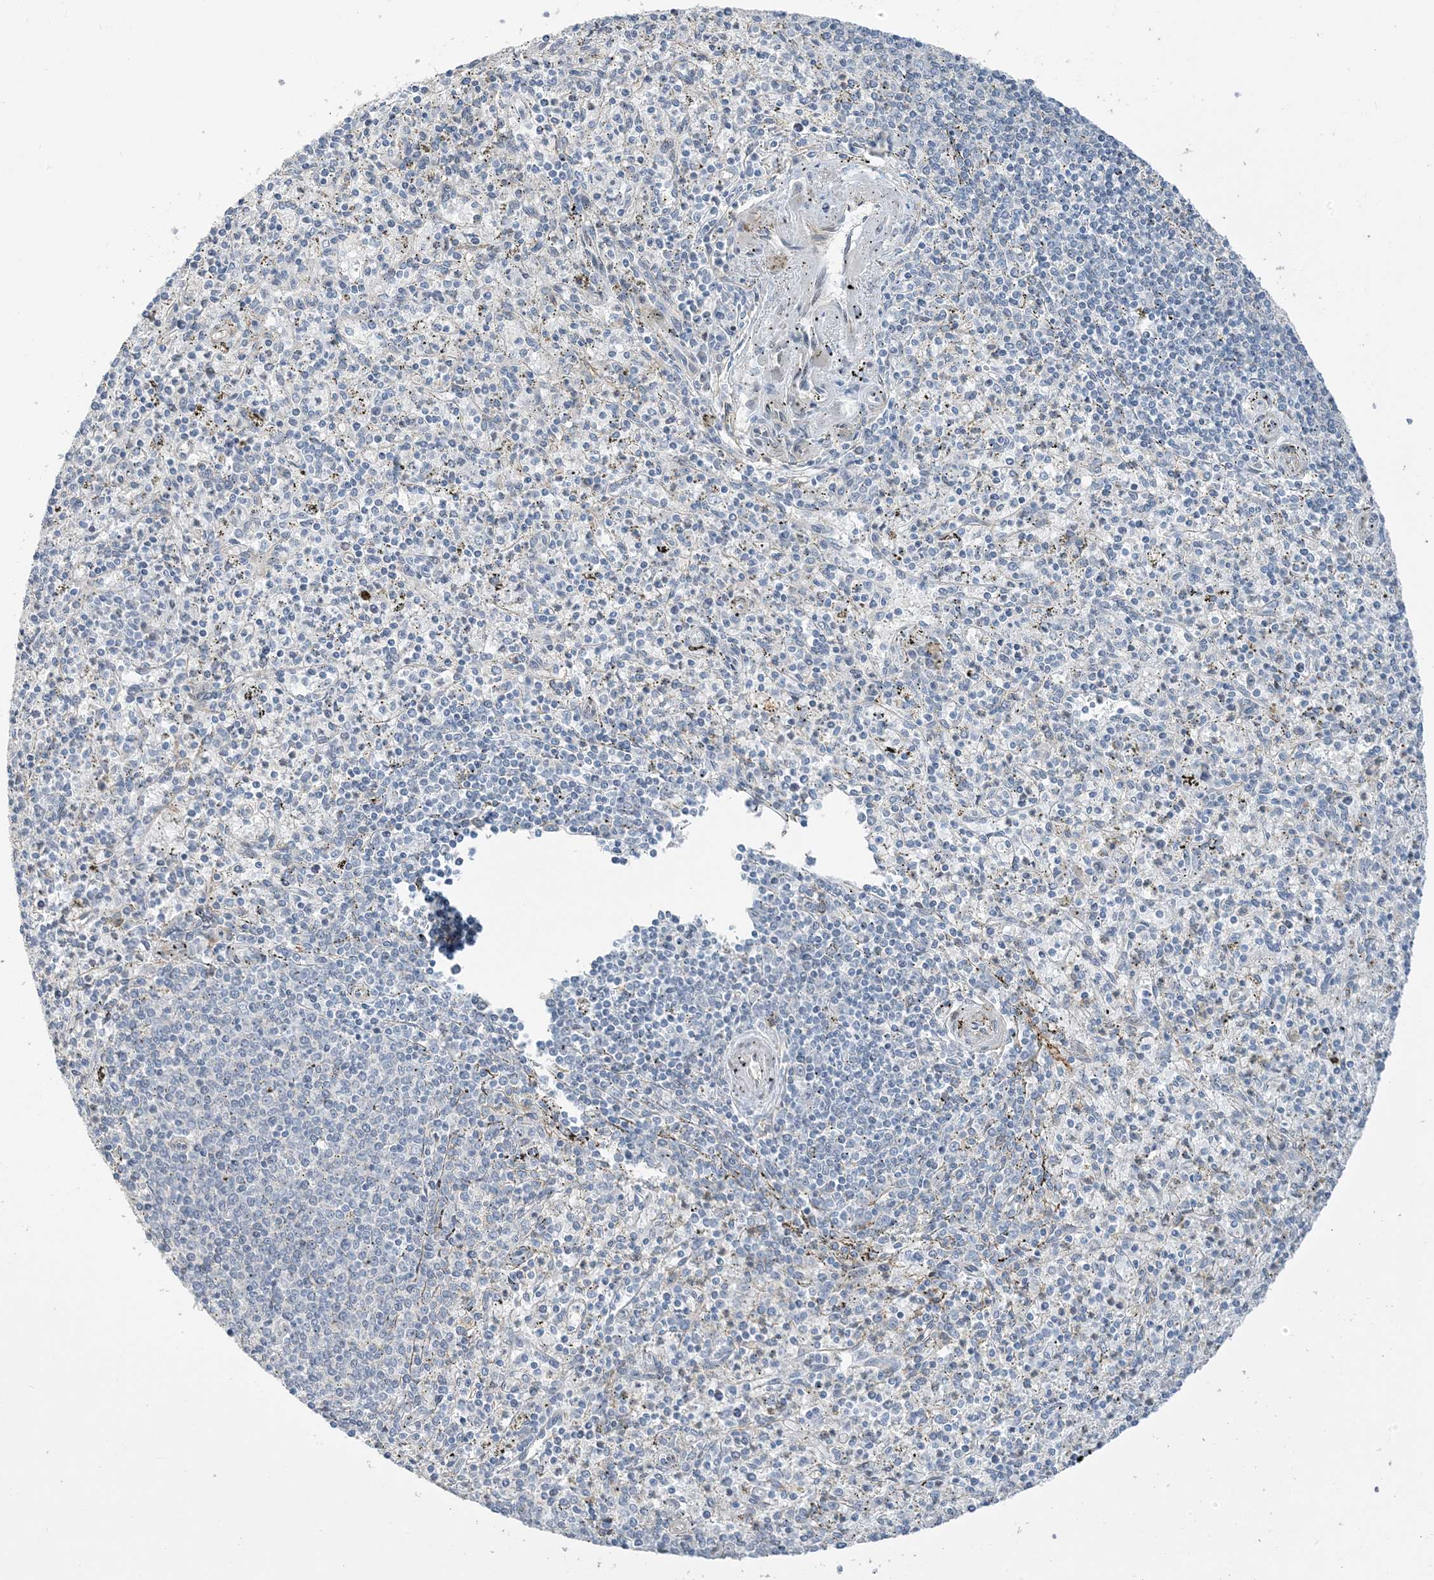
{"staining": {"intensity": "negative", "quantity": "none", "location": "none"}, "tissue": "spleen", "cell_type": "Cells in red pulp", "image_type": "normal", "snomed": [{"axis": "morphology", "description": "Normal tissue, NOS"}, {"axis": "topography", "description": "Spleen"}], "caption": "This histopathology image is of unremarkable spleen stained with immunohistochemistry to label a protein in brown with the nuclei are counter-stained blue. There is no expression in cells in red pulp.", "gene": "IL36B", "patient": {"sex": "male", "age": 72}}